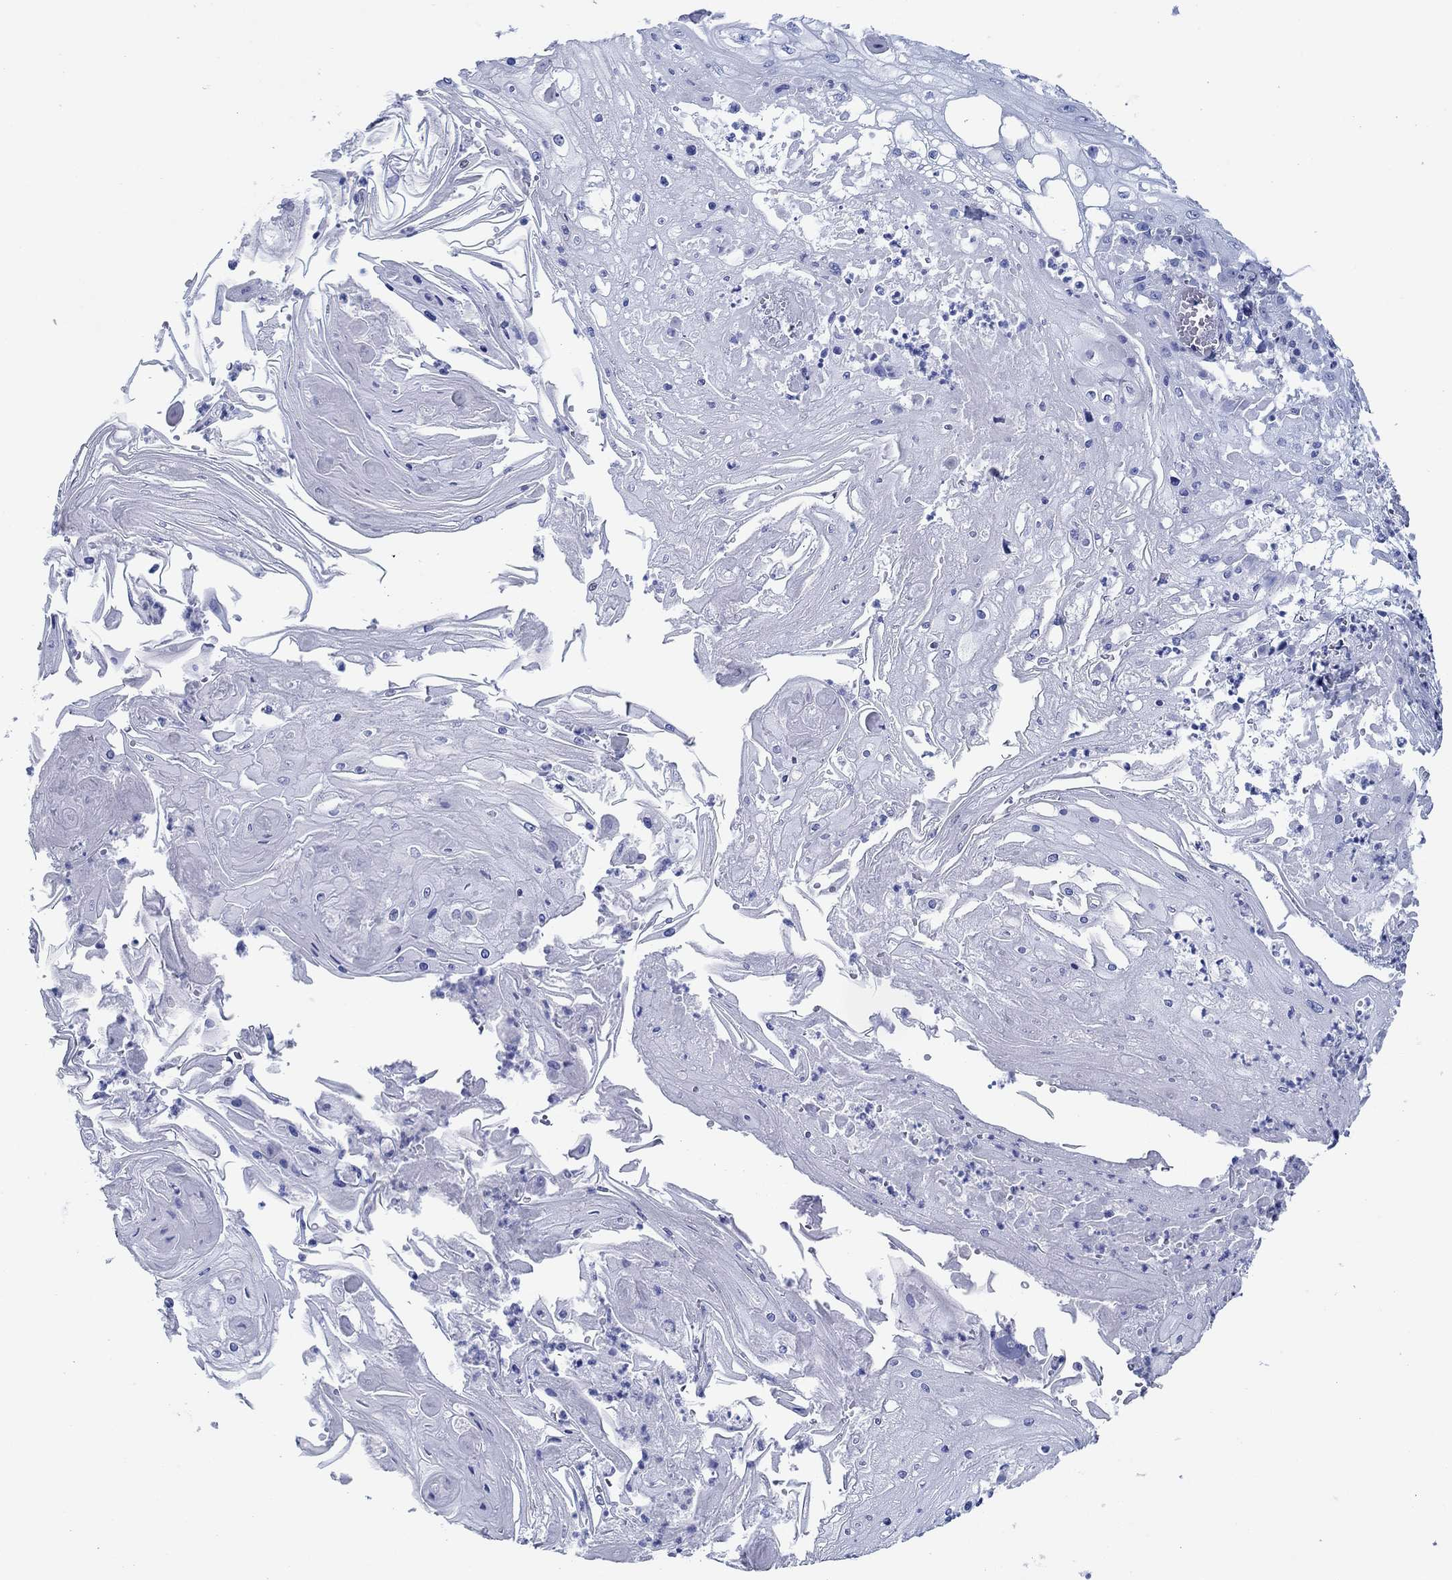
{"staining": {"intensity": "negative", "quantity": "none", "location": "none"}, "tissue": "skin cancer", "cell_type": "Tumor cells", "image_type": "cancer", "snomed": [{"axis": "morphology", "description": "Squamous cell carcinoma, NOS"}, {"axis": "topography", "description": "Skin"}], "caption": "This is an immunohistochemistry (IHC) micrograph of human skin cancer. There is no staining in tumor cells.", "gene": "IGFBP6", "patient": {"sex": "male", "age": 70}}